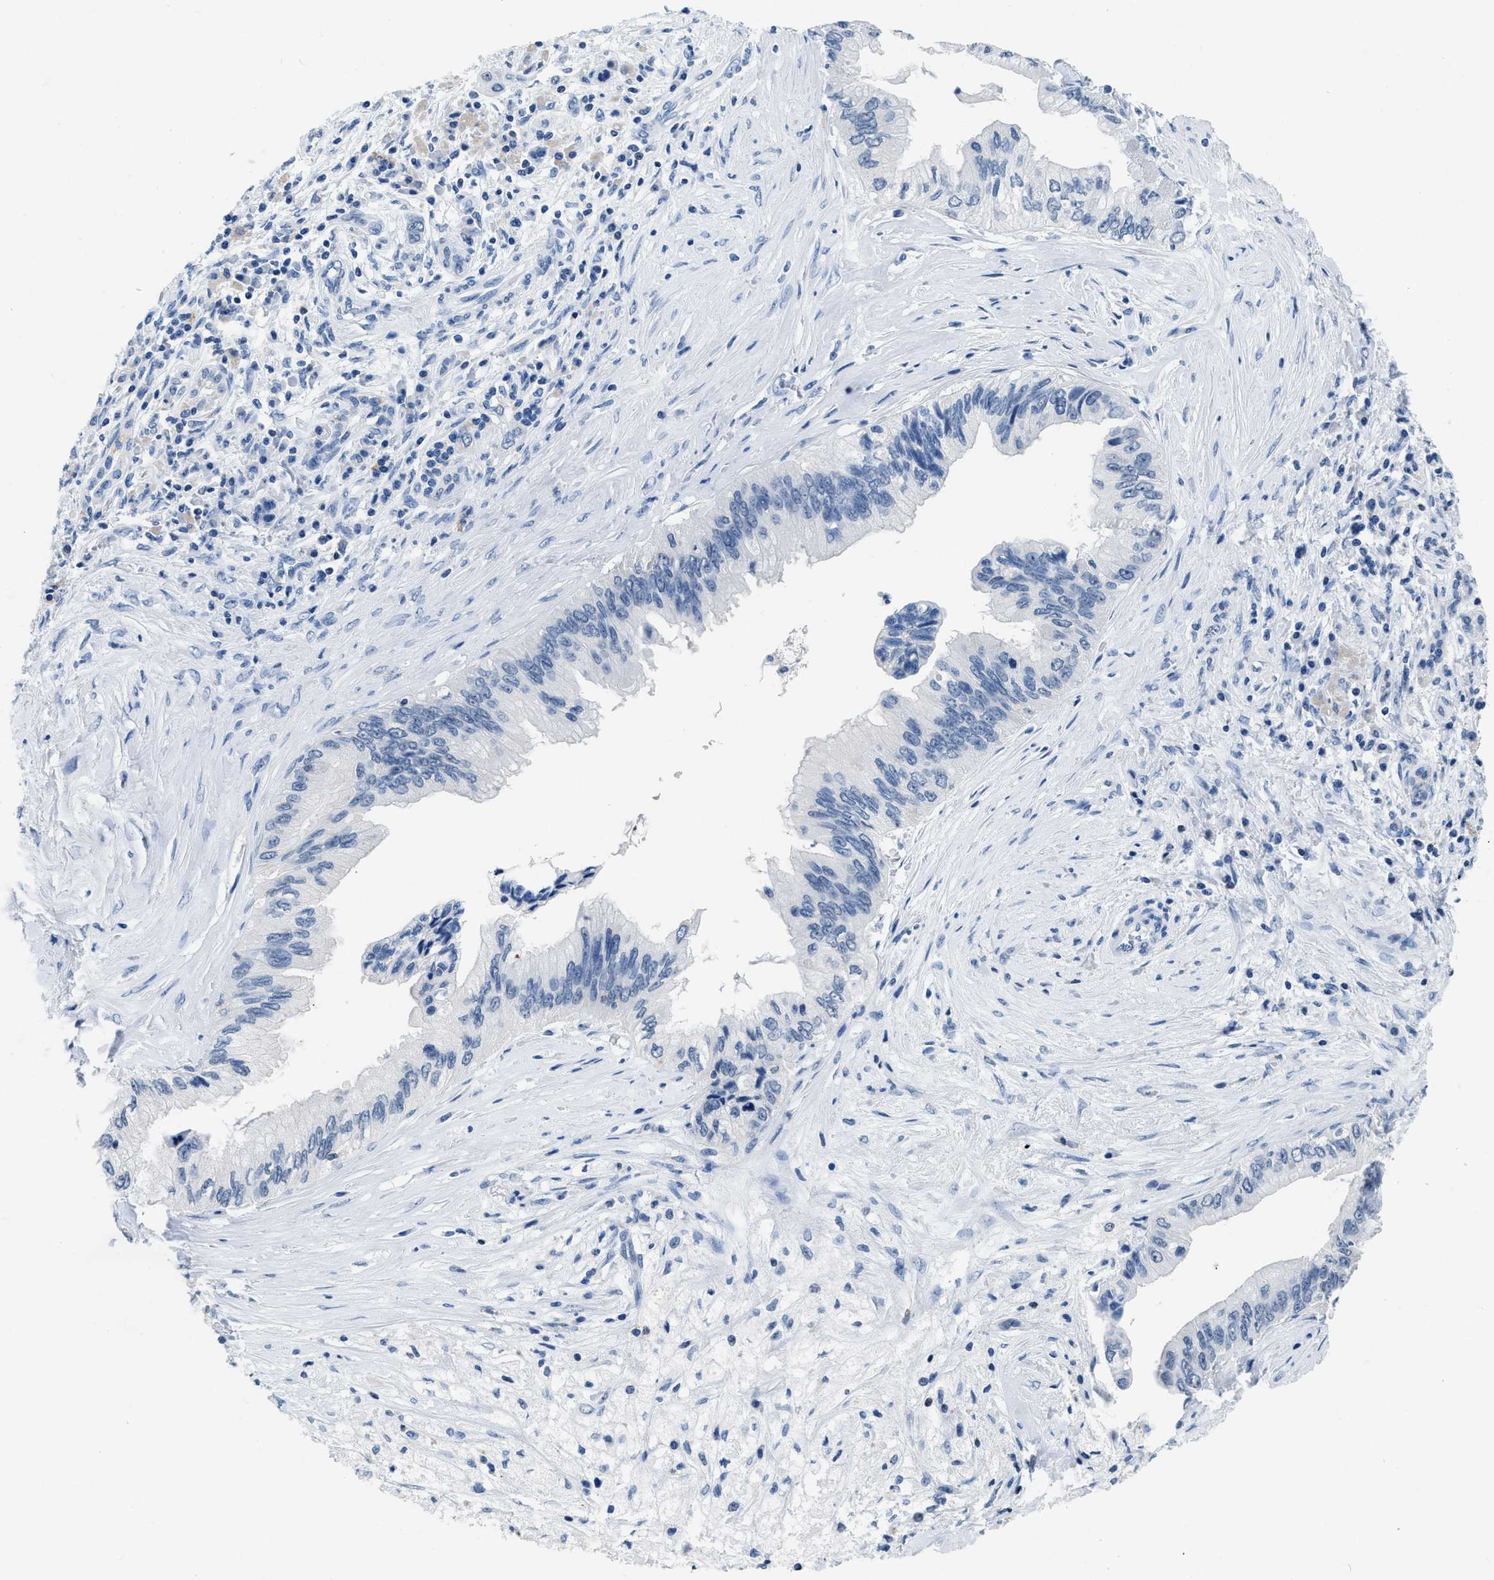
{"staining": {"intensity": "negative", "quantity": "none", "location": "none"}, "tissue": "pancreatic cancer", "cell_type": "Tumor cells", "image_type": "cancer", "snomed": [{"axis": "morphology", "description": "Adenocarcinoma, NOS"}, {"axis": "topography", "description": "Pancreas"}], "caption": "An immunohistochemistry (IHC) photomicrograph of pancreatic cancer (adenocarcinoma) is shown. There is no staining in tumor cells of pancreatic cancer (adenocarcinoma).", "gene": "NFATC2", "patient": {"sex": "female", "age": 73}}